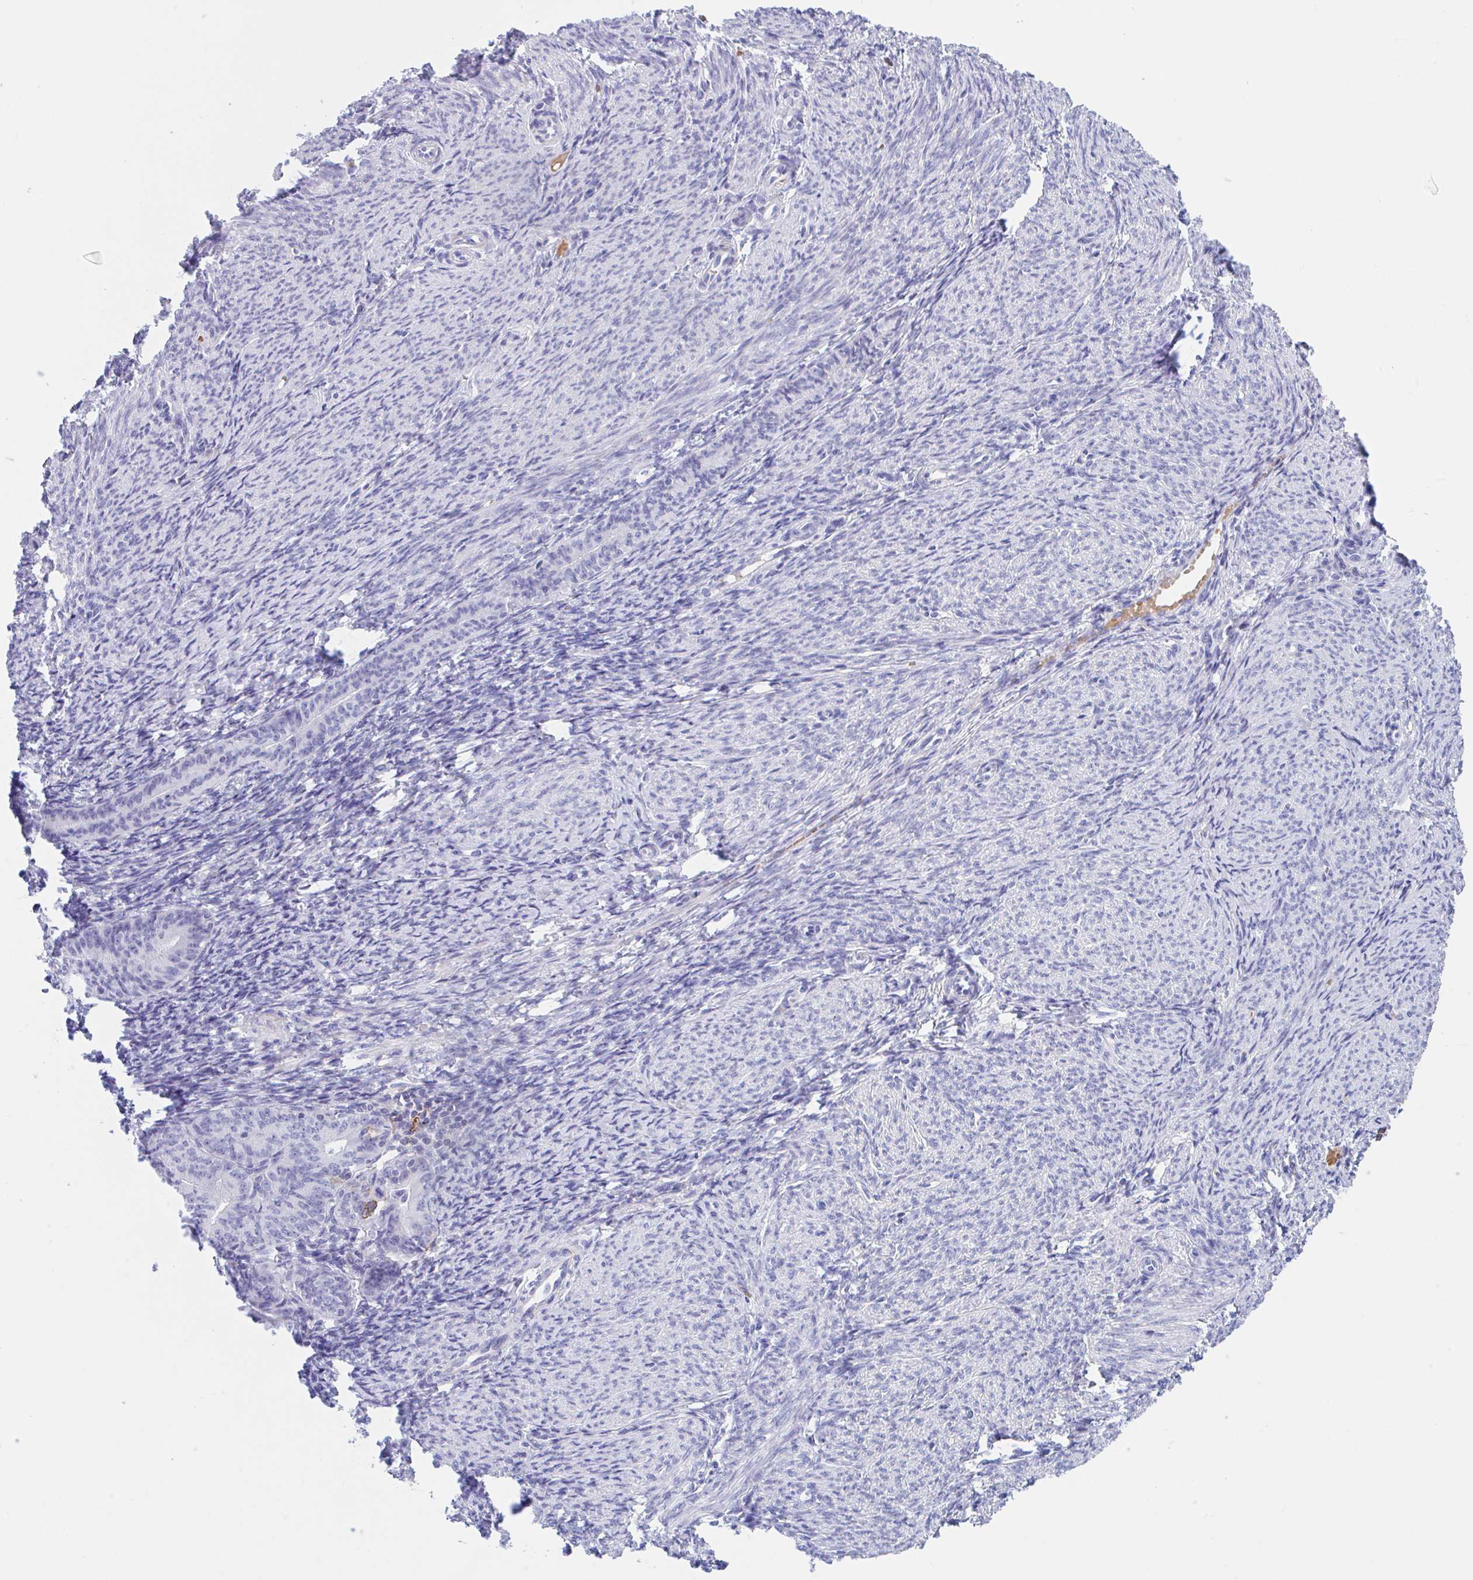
{"staining": {"intensity": "negative", "quantity": "none", "location": "none"}, "tissue": "endometrial cancer", "cell_type": "Tumor cells", "image_type": "cancer", "snomed": [{"axis": "morphology", "description": "Adenocarcinoma, NOS"}, {"axis": "topography", "description": "Endometrium"}], "caption": "Protein analysis of endometrial cancer (adenocarcinoma) demonstrates no significant expression in tumor cells. Nuclei are stained in blue.", "gene": "ANKRD9", "patient": {"sex": "female", "age": 57}}